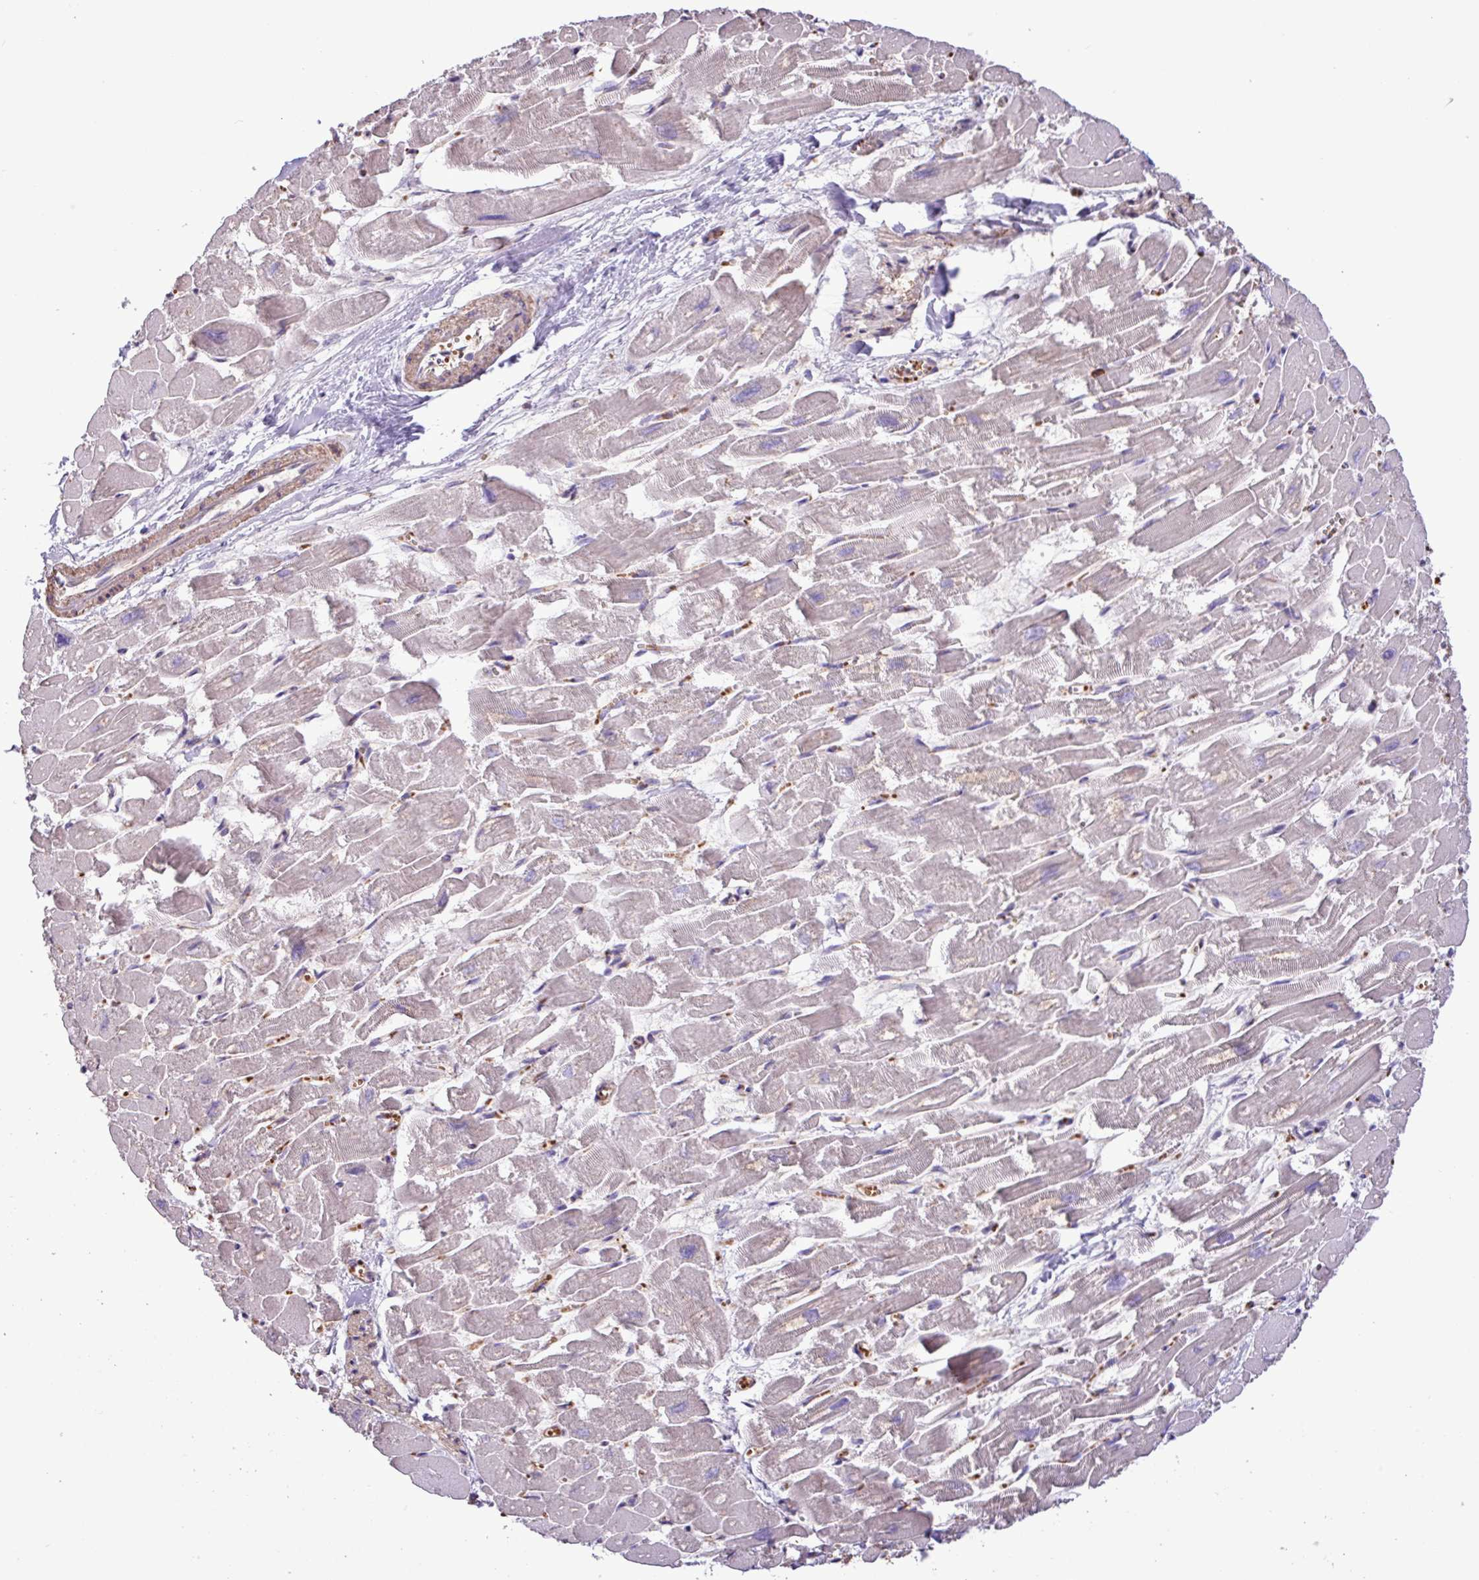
{"staining": {"intensity": "moderate", "quantity": "<25%", "location": "cytoplasmic/membranous"}, "tissue": "heart muscle", "cell_type": "Cardiomyocytes", "image_type": "normal", "snomed": [{"axis": "morphology", "description": "Normal tissue, NOS"}, {"axis": "topography", "description": "Heart"}], "caption": "High-power microscopy captured an immunohistochemistry histopathology image of normal heart muscle, revealing moderate cytoplasmic/membranous positivity in about <25% of cardiomyocytes. The staining is performed using DAB brown chromogen to label protein expression. The nuclei are counter-stained blue using hematoxylin.", "gene": "CHST11", "patient": {"sex": "male", "age": 54}}